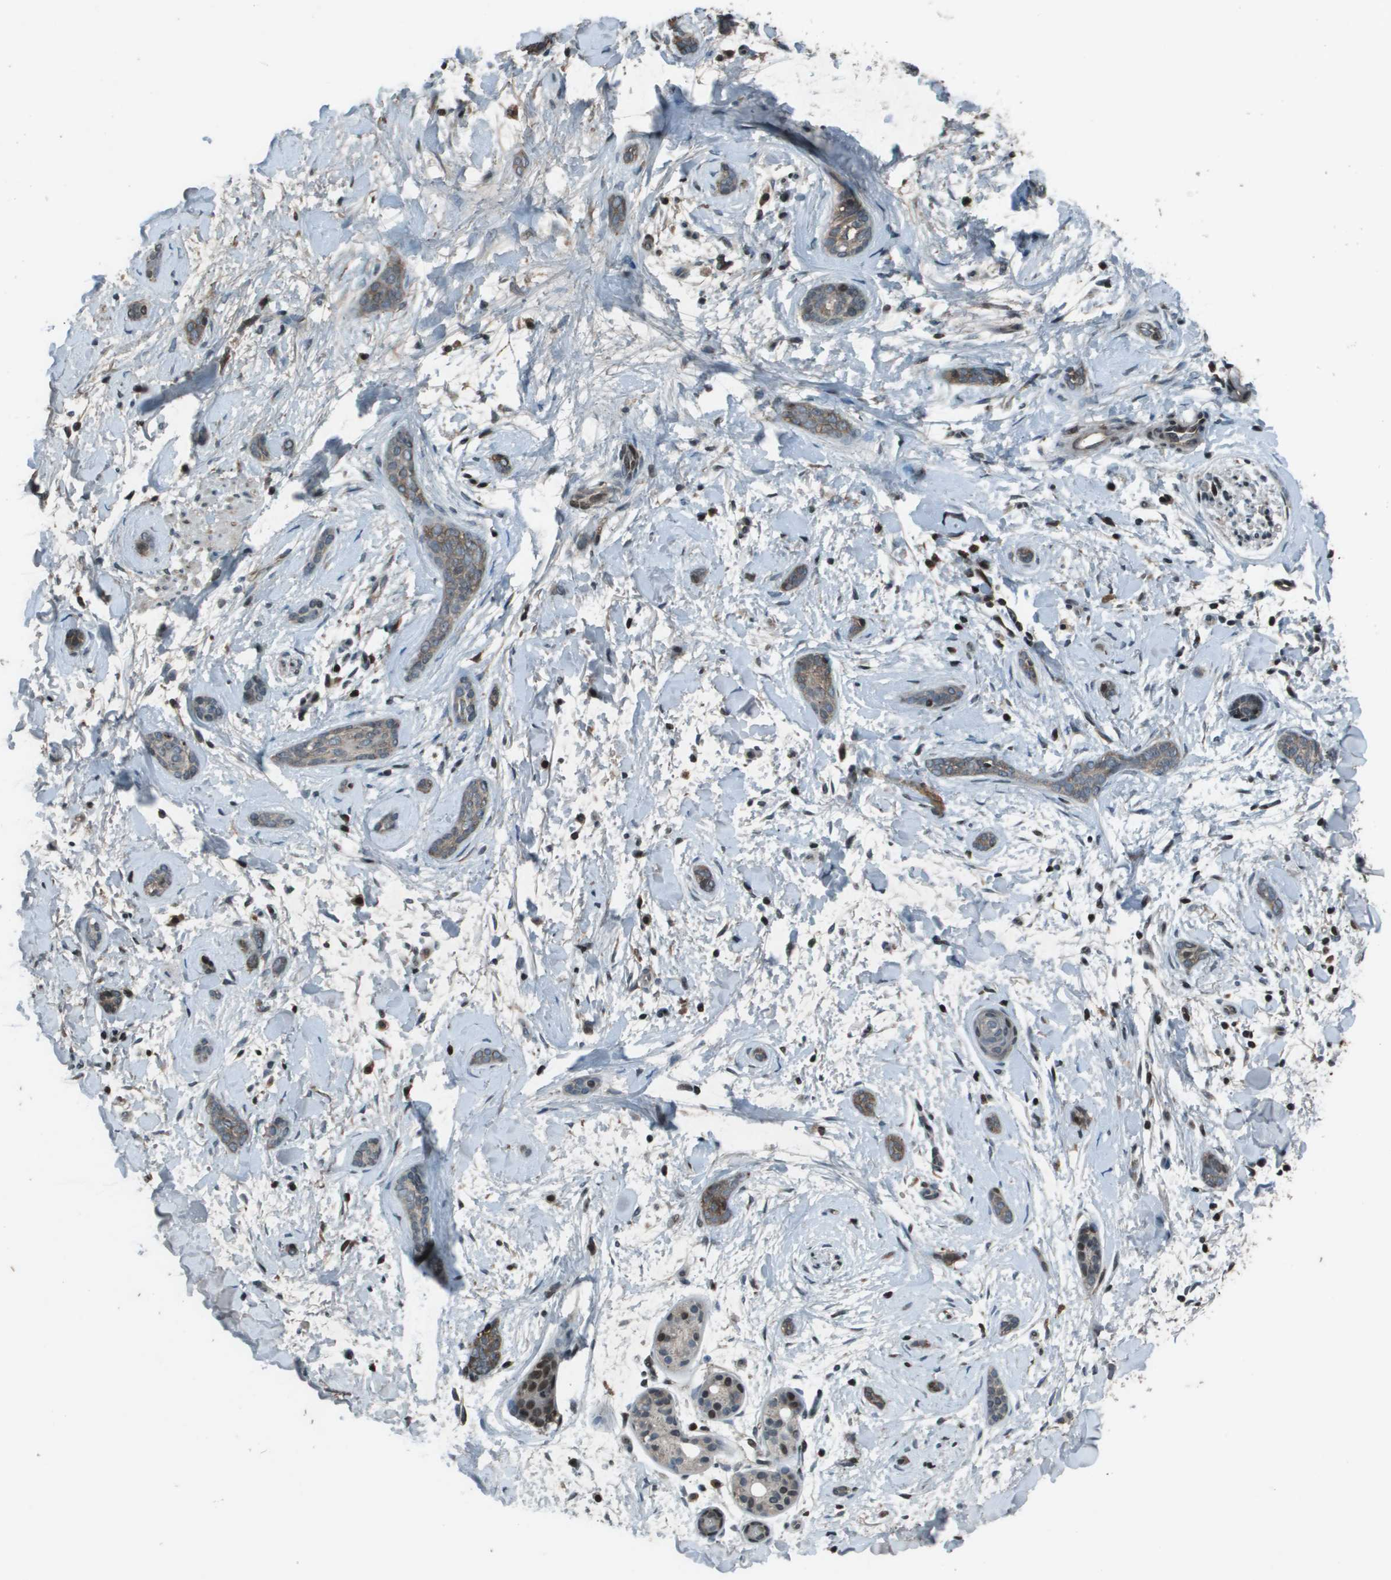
{"staining": {"intensity": "weak", "quantity": "<25%", "location": "cytoplasmic/membranous"}, "tissue": "skin cancer", "cell_type": "Tumor cells", "image_type": "cancer", "snomed": [{"axis": "morphology", "description": "Basal cell carcinoma"}, {"axis": "morphology", "description": "Adnexal tumor, benign"}, {"axis": "topography", "description": "Skin"}], "caption": "An image of skin benign adnexal tumor stained for a protein shows no brown staining in tumor cells.", "gene": "CXCL12", "patient": {"sex": "female", "age": 42}}